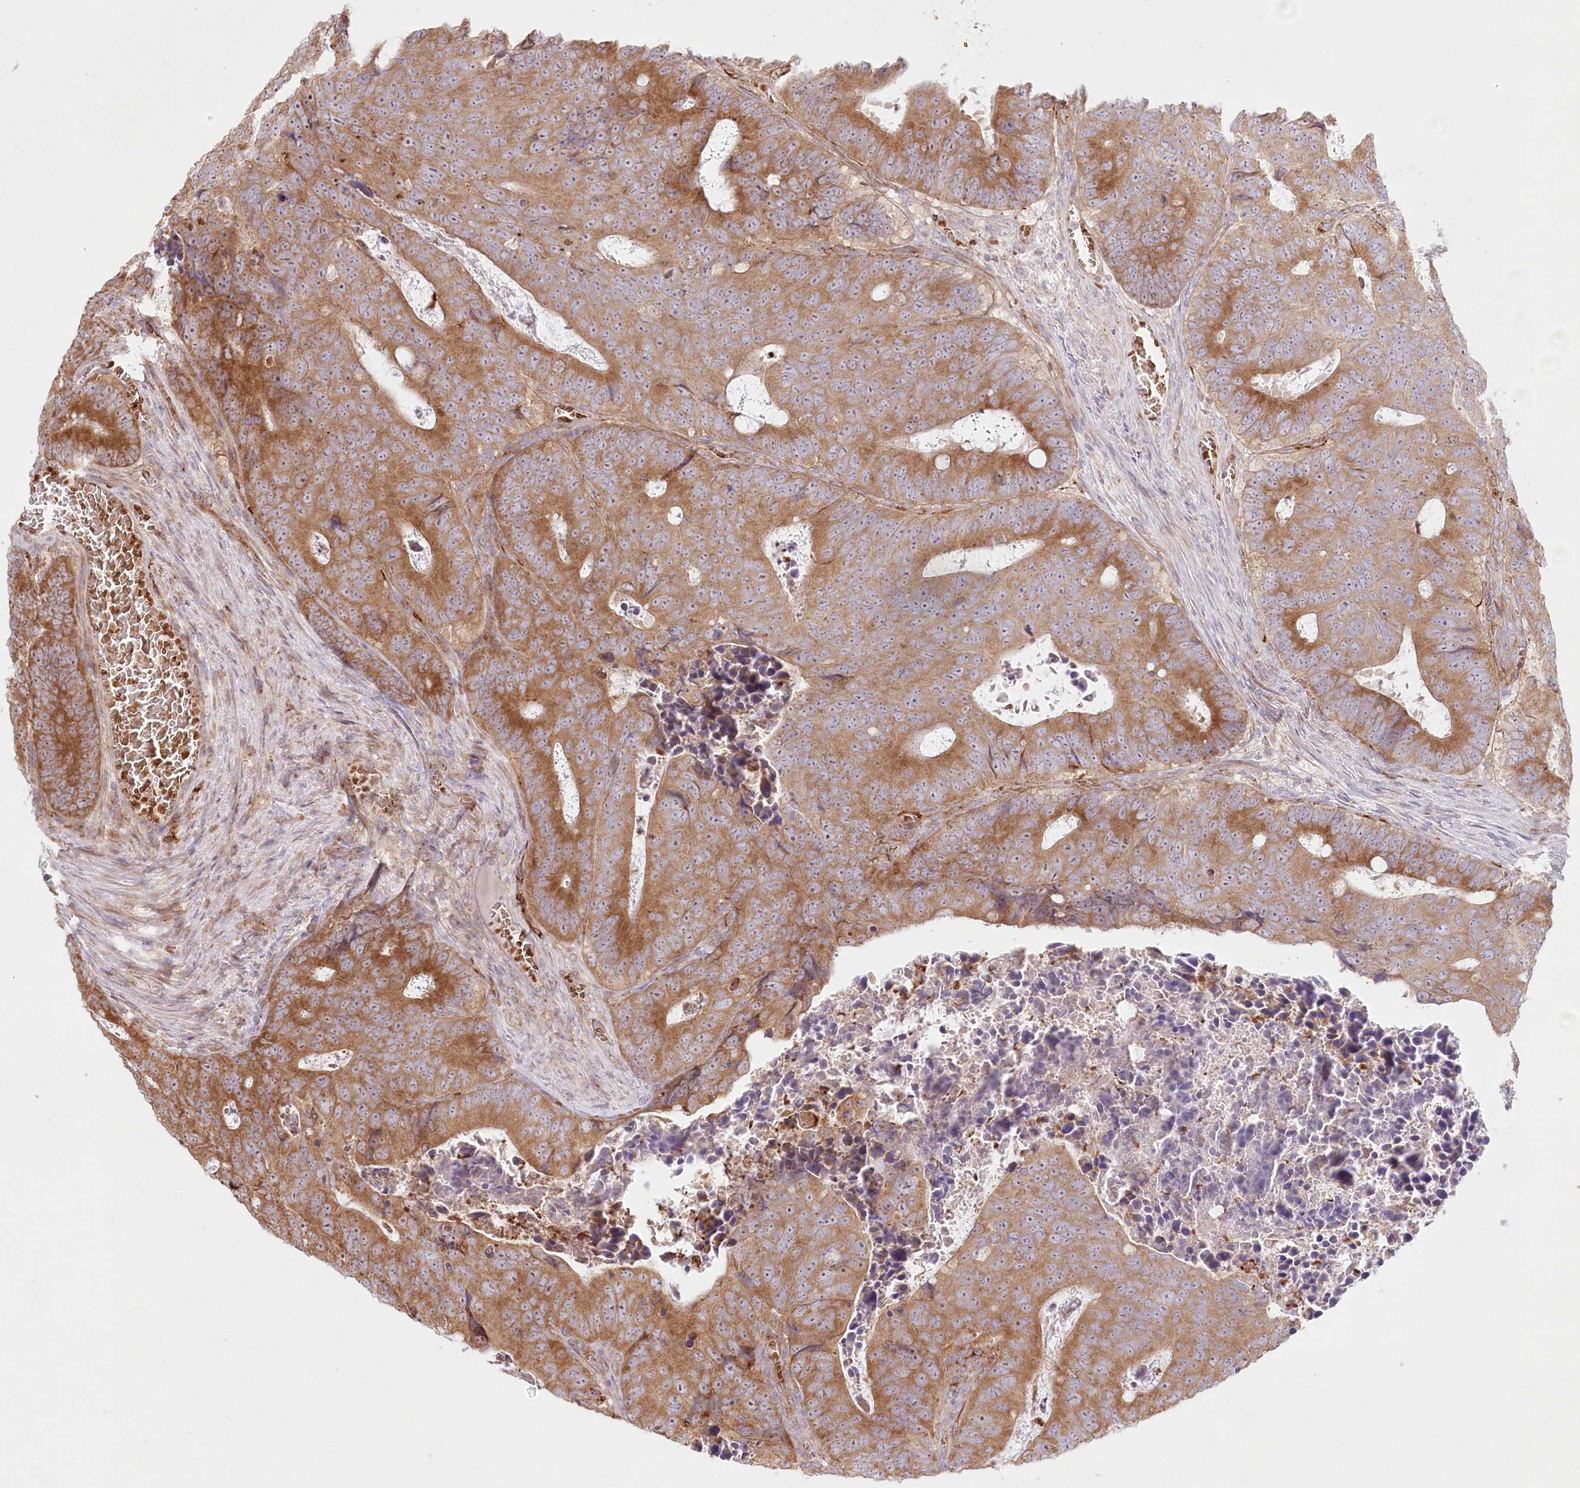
{"staining": {"intensity": "moderate", "quantity": ">75%", "location": "cytoplasmic/membranous"}, "tissue": "colorectal cancer", "cell_type": "Tumor cells", "image_type": "cancer", "snomed": [{"axis": "morphology", "description": "Adenocarcinoma, NOS"}, {"axis": "topography", "description": "Colon"}], "caption": "Human colorectal cancer (adenocarcinoma) stained for a protein (brown) reveals moderate cytoplasmic/membranous positive staining in approximately >75% of tumor cells.", "gene": "COMMD3", "patient": {"sex": "male", "age": 87}}